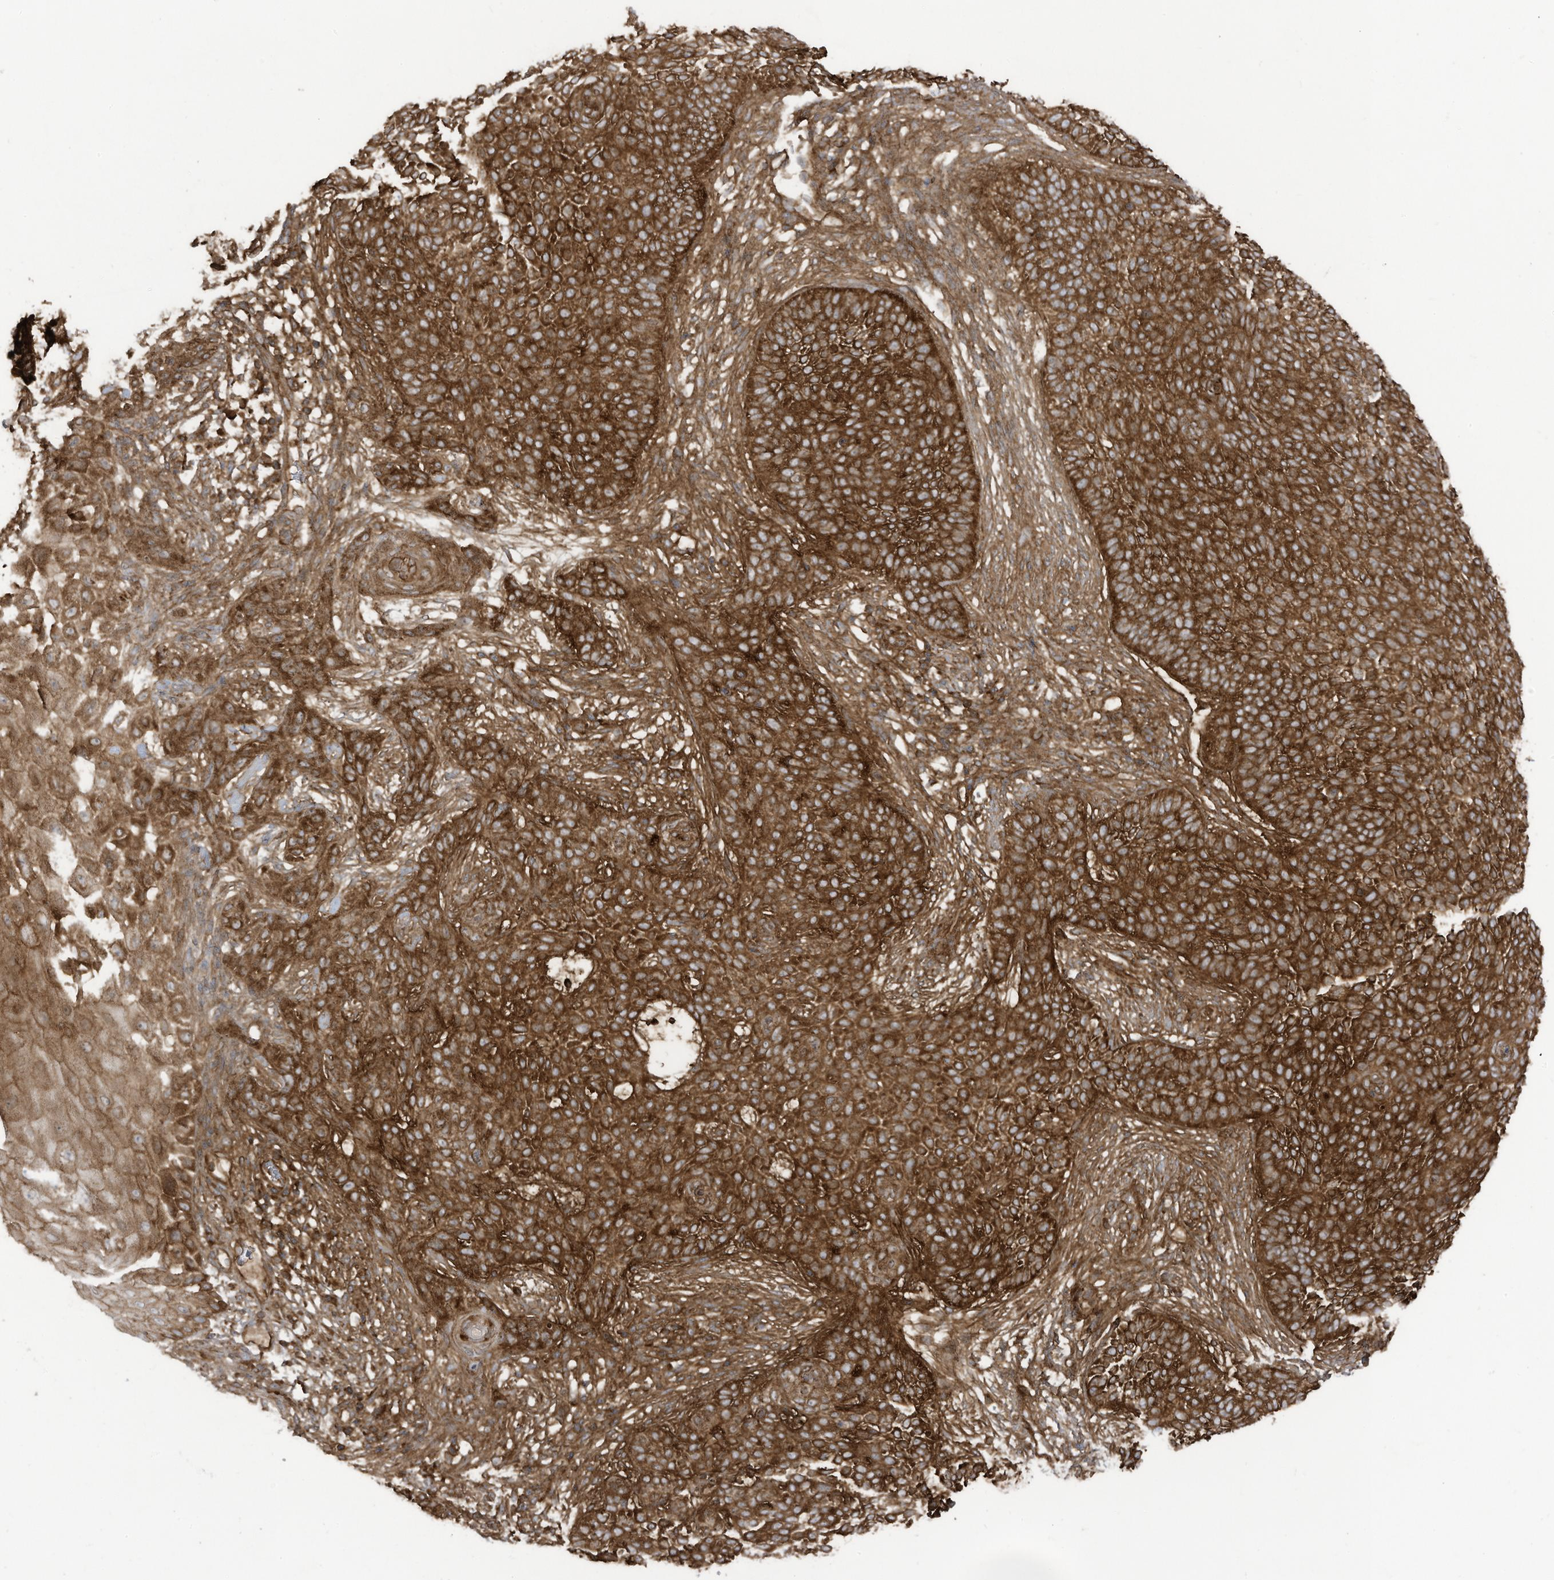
{"staining": {"intensity": "strong", "quantity": ">75%", "location": "cytoplasmic/membranous"}, "tissue": "skin cancer", "cell_type": "Tumor cells", "image_type": "cancer", "snomed": [{"axis": "morphology", "description": "Basal cell carcinoma"}, {"axis": "topography", "description": "Skin"}], "caption": "DAB immunohistochemical staining of human basal cell carcinoma (skin) displays strong cytoplasmic/membranous protein positivity in about >75% of tumor cells. (DAB (3,3'-diaminobenzidine) = brown stain, brightfield microscopy at high magnification).", "gene": "REPS1", "patient": {"sex": "male", "age": 85}}